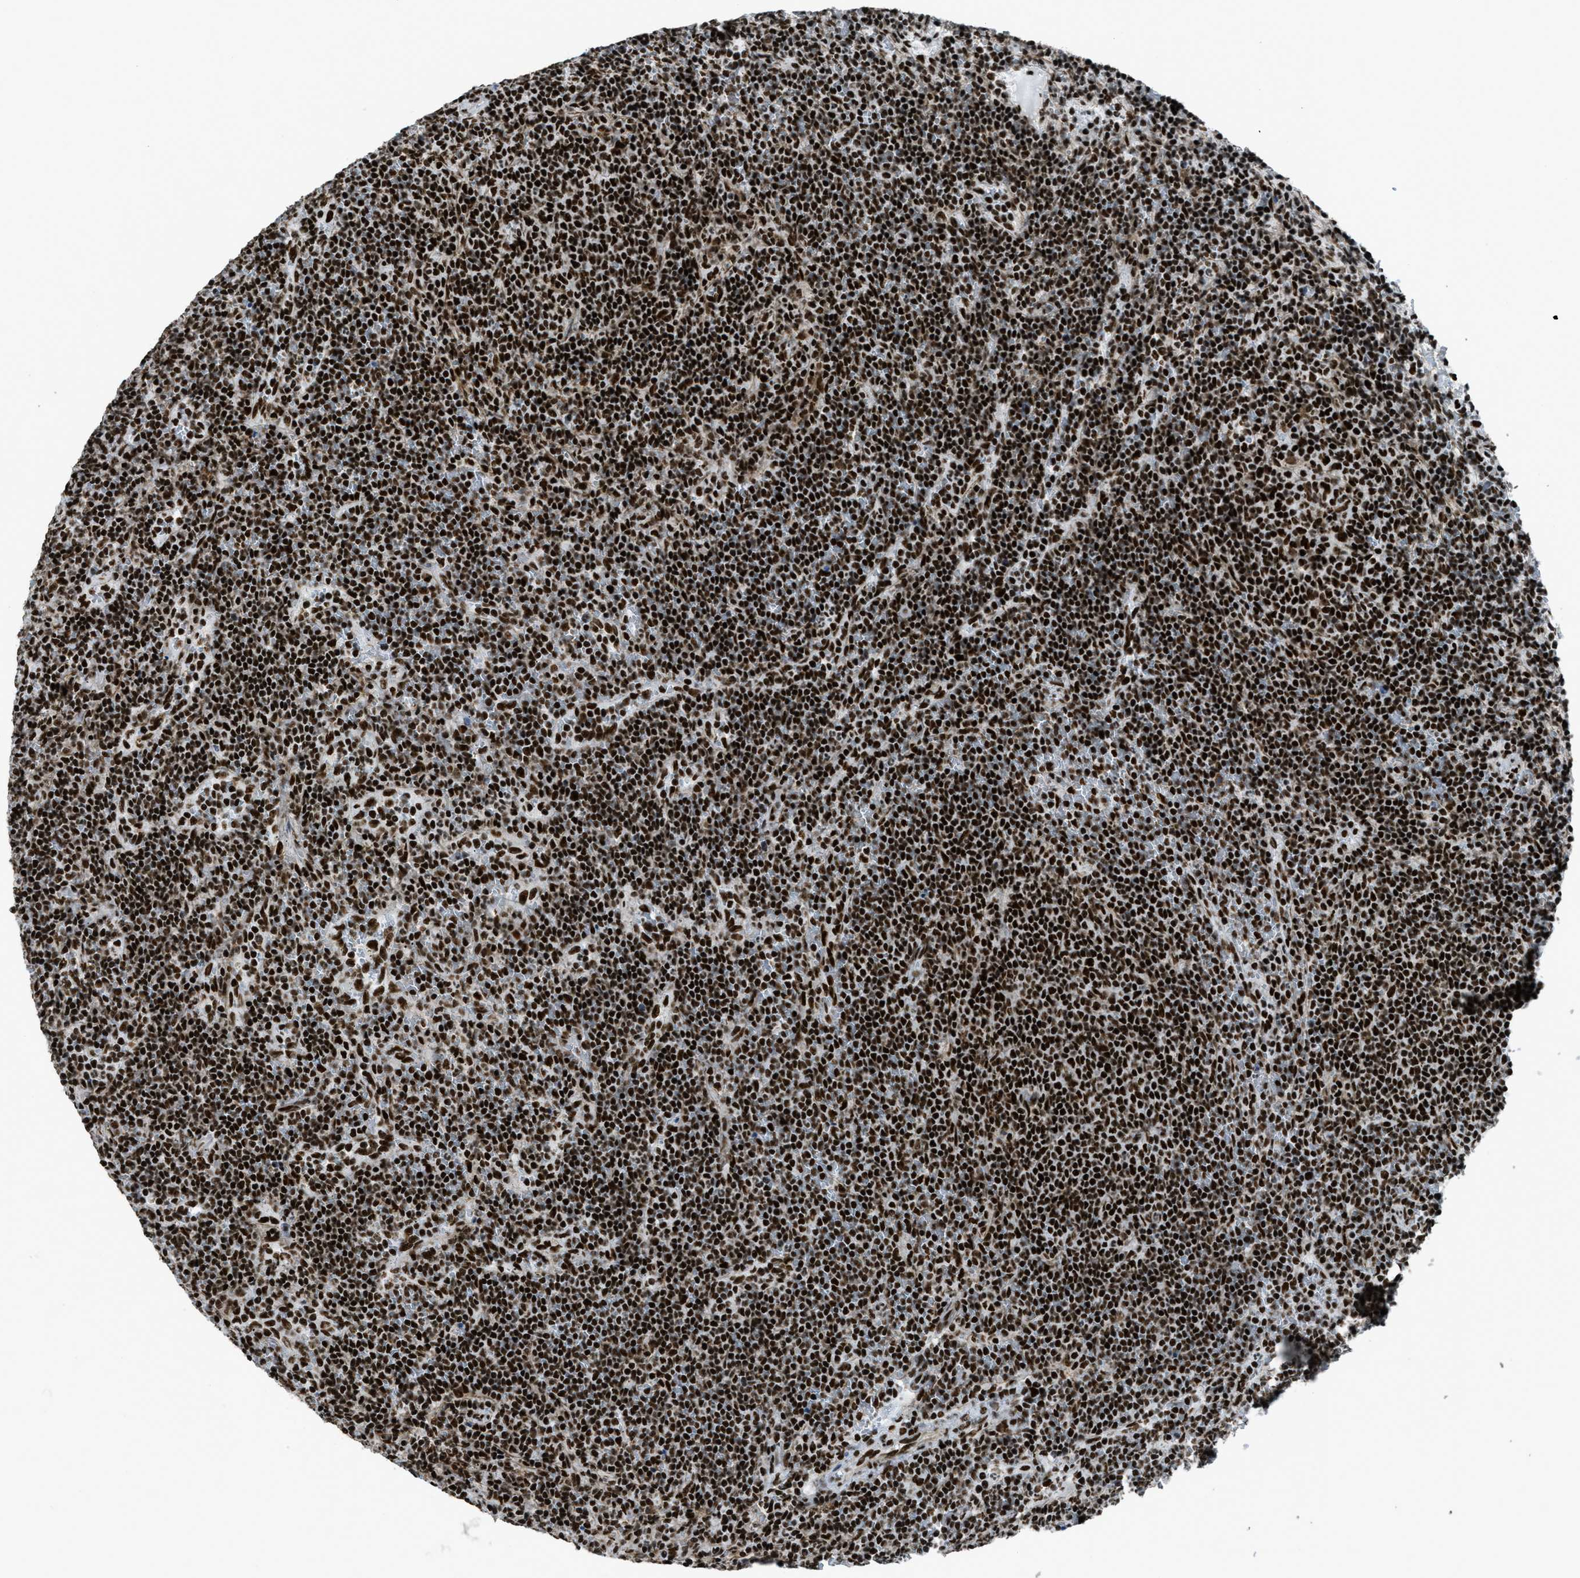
{"staining": {"intensity": "strong", "quantity": ">75%", "location": "nuclear"}, "tissue": "lymphoma", "cell_type": "Tumor cells", "image_type": "cancer", "snomed": [{"axis": "morphology", "description": "Malignant lymphoma, non-Hodgkin's type, Low grade"}, {"axis": "topography", "description": "Spleen"}], "caption": "Immunohistochemistry (IHC) (DAB (3,3'-diaminobenzidine)) staining of low-grade malignant lymphoma, non-Hodgkin's type demonstrates strong nuclear protein positivity in about >75% of tumor cells.", "gene": "ZNF207", "patient": {"sex": "female", "age": 50}}